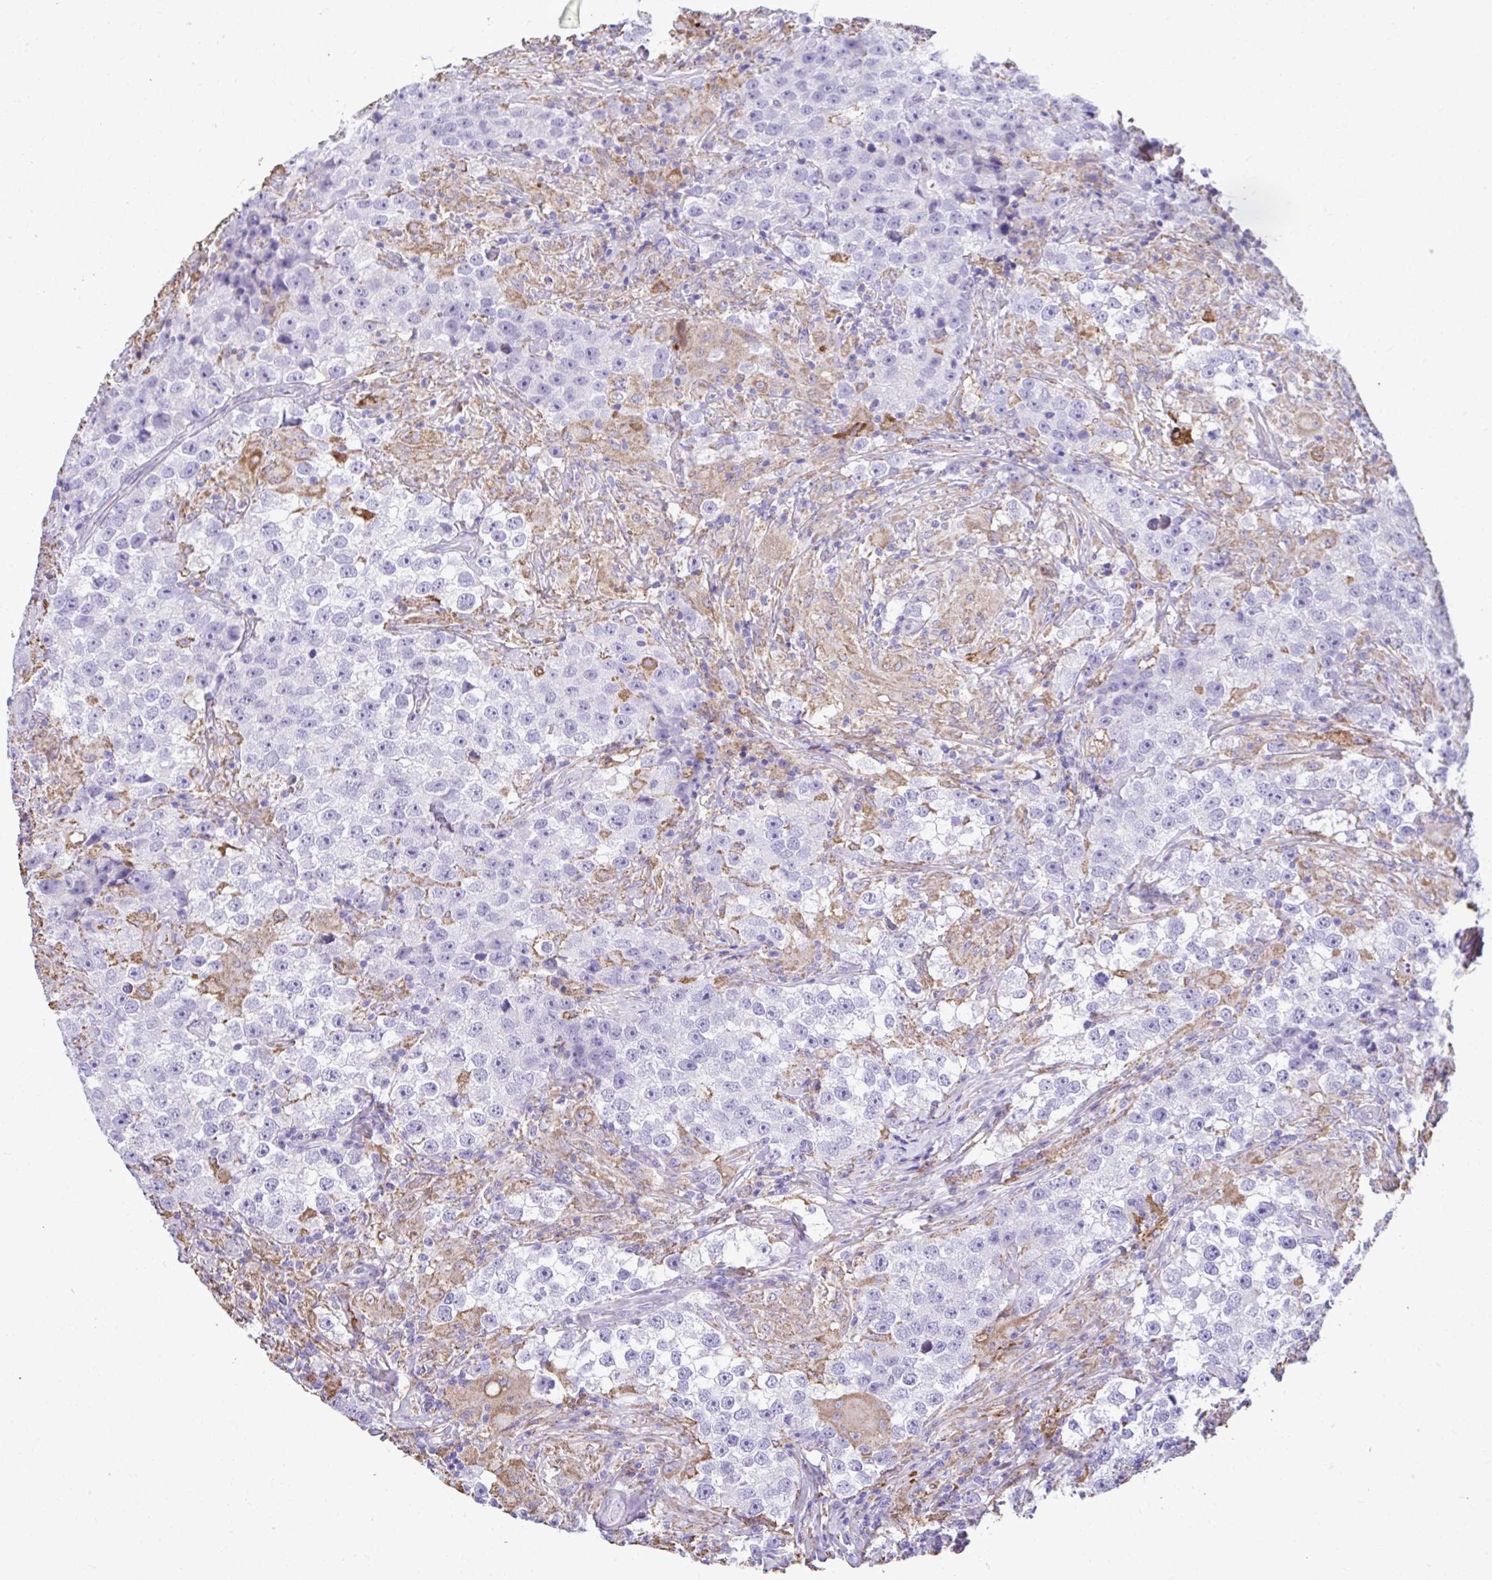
{"staining": {"intensity": "negative", "quantity": "none", "location": "none"}, "tissue": "testis cancer", "cell_type": "Tumor cells", "image_type": "cancer", "snomed": [{"axis": "morphology", "description": "Seminoma, NOS"}, {"axis": "topography", "description": "Testis"}], "caption": "Photomicrograph shows no significant protein positivity in tumor cells of testis seminoma.", "gene": "AIG1", "patient": {"sex": "male", "age": 46}}